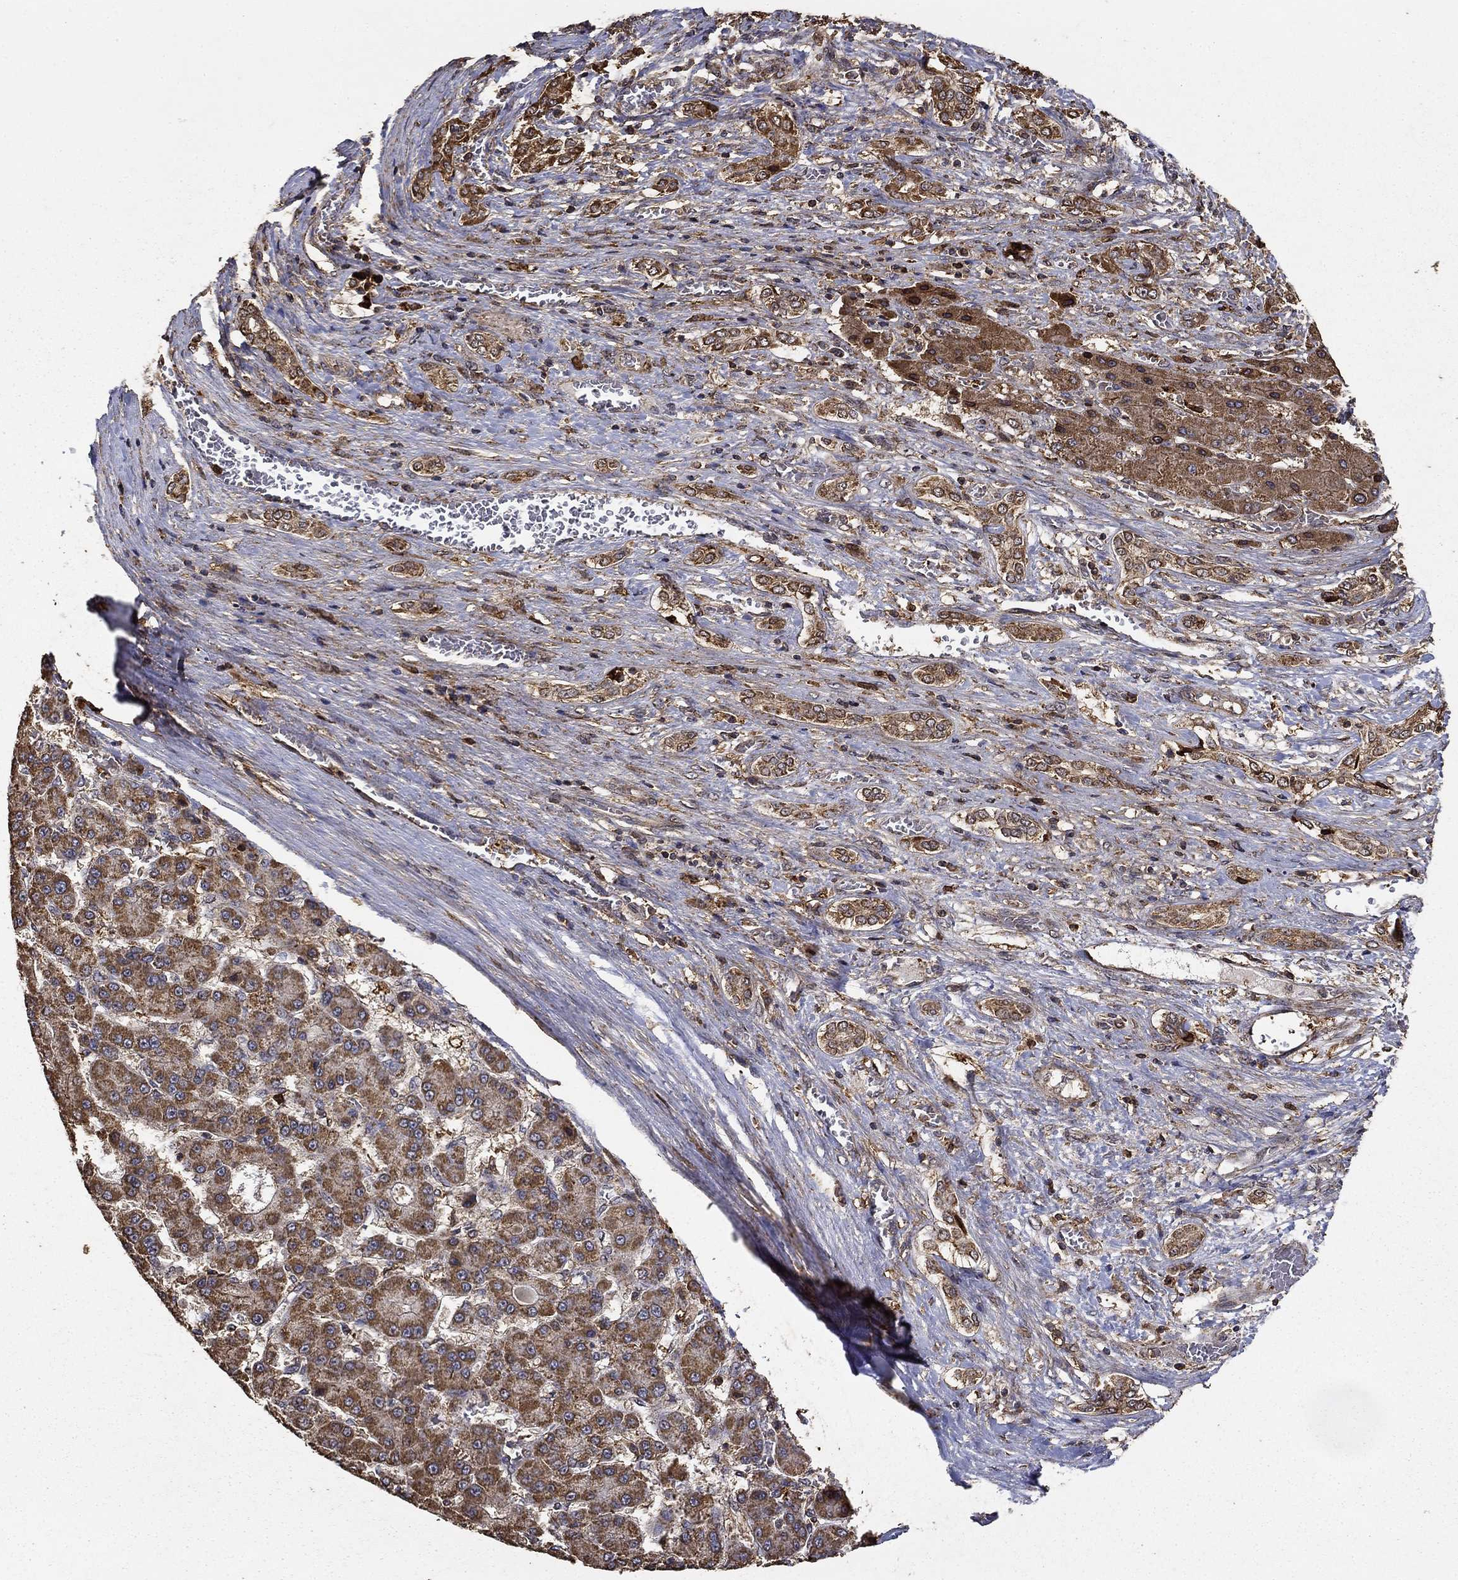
{"staining": {"intensity": "moderate", "quantity": ">75%", "location": "cytoplasmic/membranous"}, "tissue": "liver cancer", "cell_type": "Tumor cells", "image_type": "cancer", "snomed": [{"axis": "morphology", "description": "Carcinoma, Hepatocellular, NOS"}, {"axis": "topography", "description": "Liver"}], "caption": "Human hepatocellular carcinoma (liver) stained with a brown dye demonstrates moderate cytoplasmic/membranous positive staining in about >75% of tumor cells.", "gene": "IFRD1", "patient": {"sex": "male", "age": 70}}